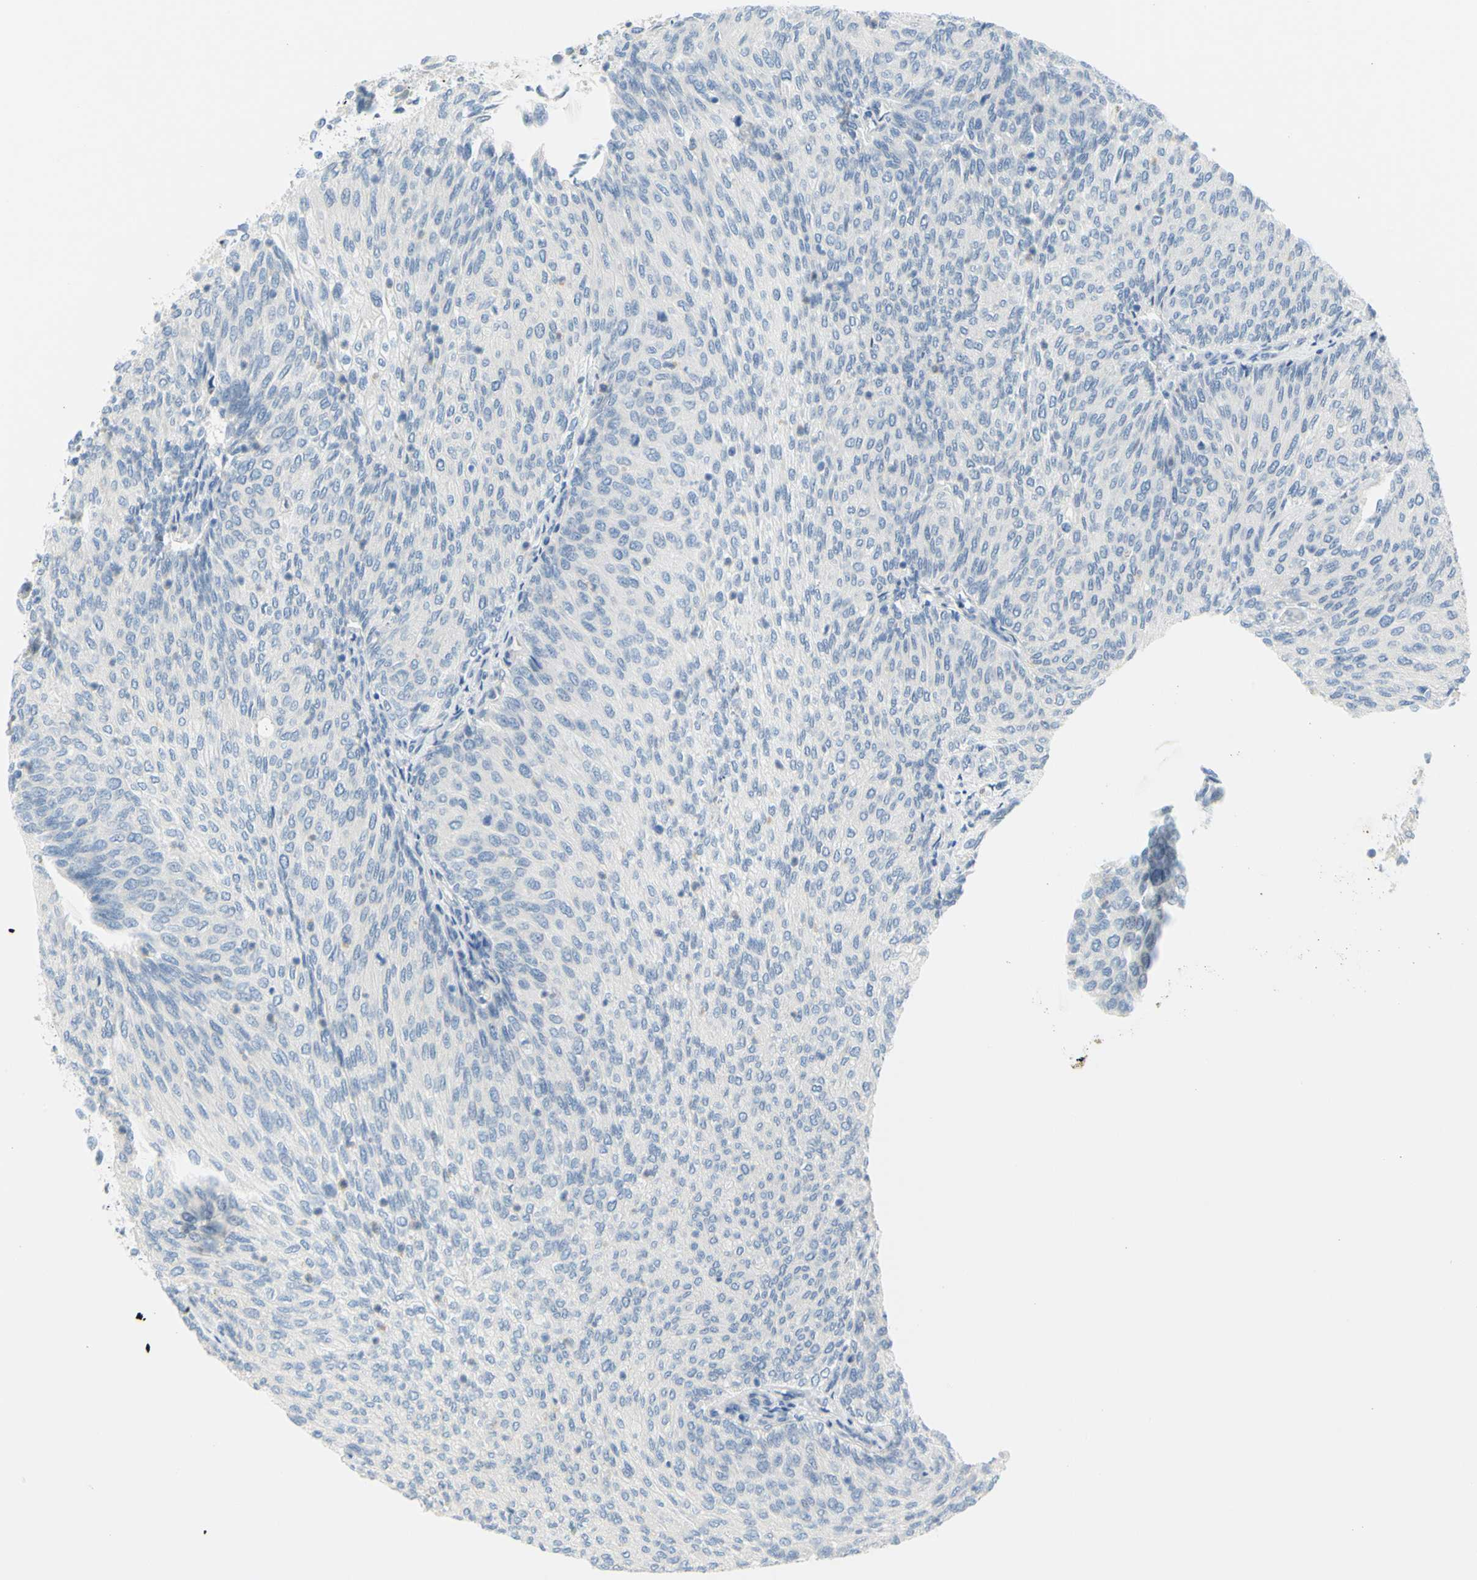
{"staining": {"intensity": "negative", "quantity": "none", "location": "none"}, "tissue": "urothelial cancer", "cell_type": "Tumor cells", "image_type": "cancer", "snomed": [{"axis": "morphology", "description": "Urothelial carcinoma, Low grade"}, {"axis": "topography", "description": "Urinary bladder"}], "caption": "This is a photomicrograph of immunohistochemistry (IHC) staining of urothelial cancer, which shows no staining in tumor cells.", "gene": "DCT", "patient": {"sex": "female", "age": 79}}